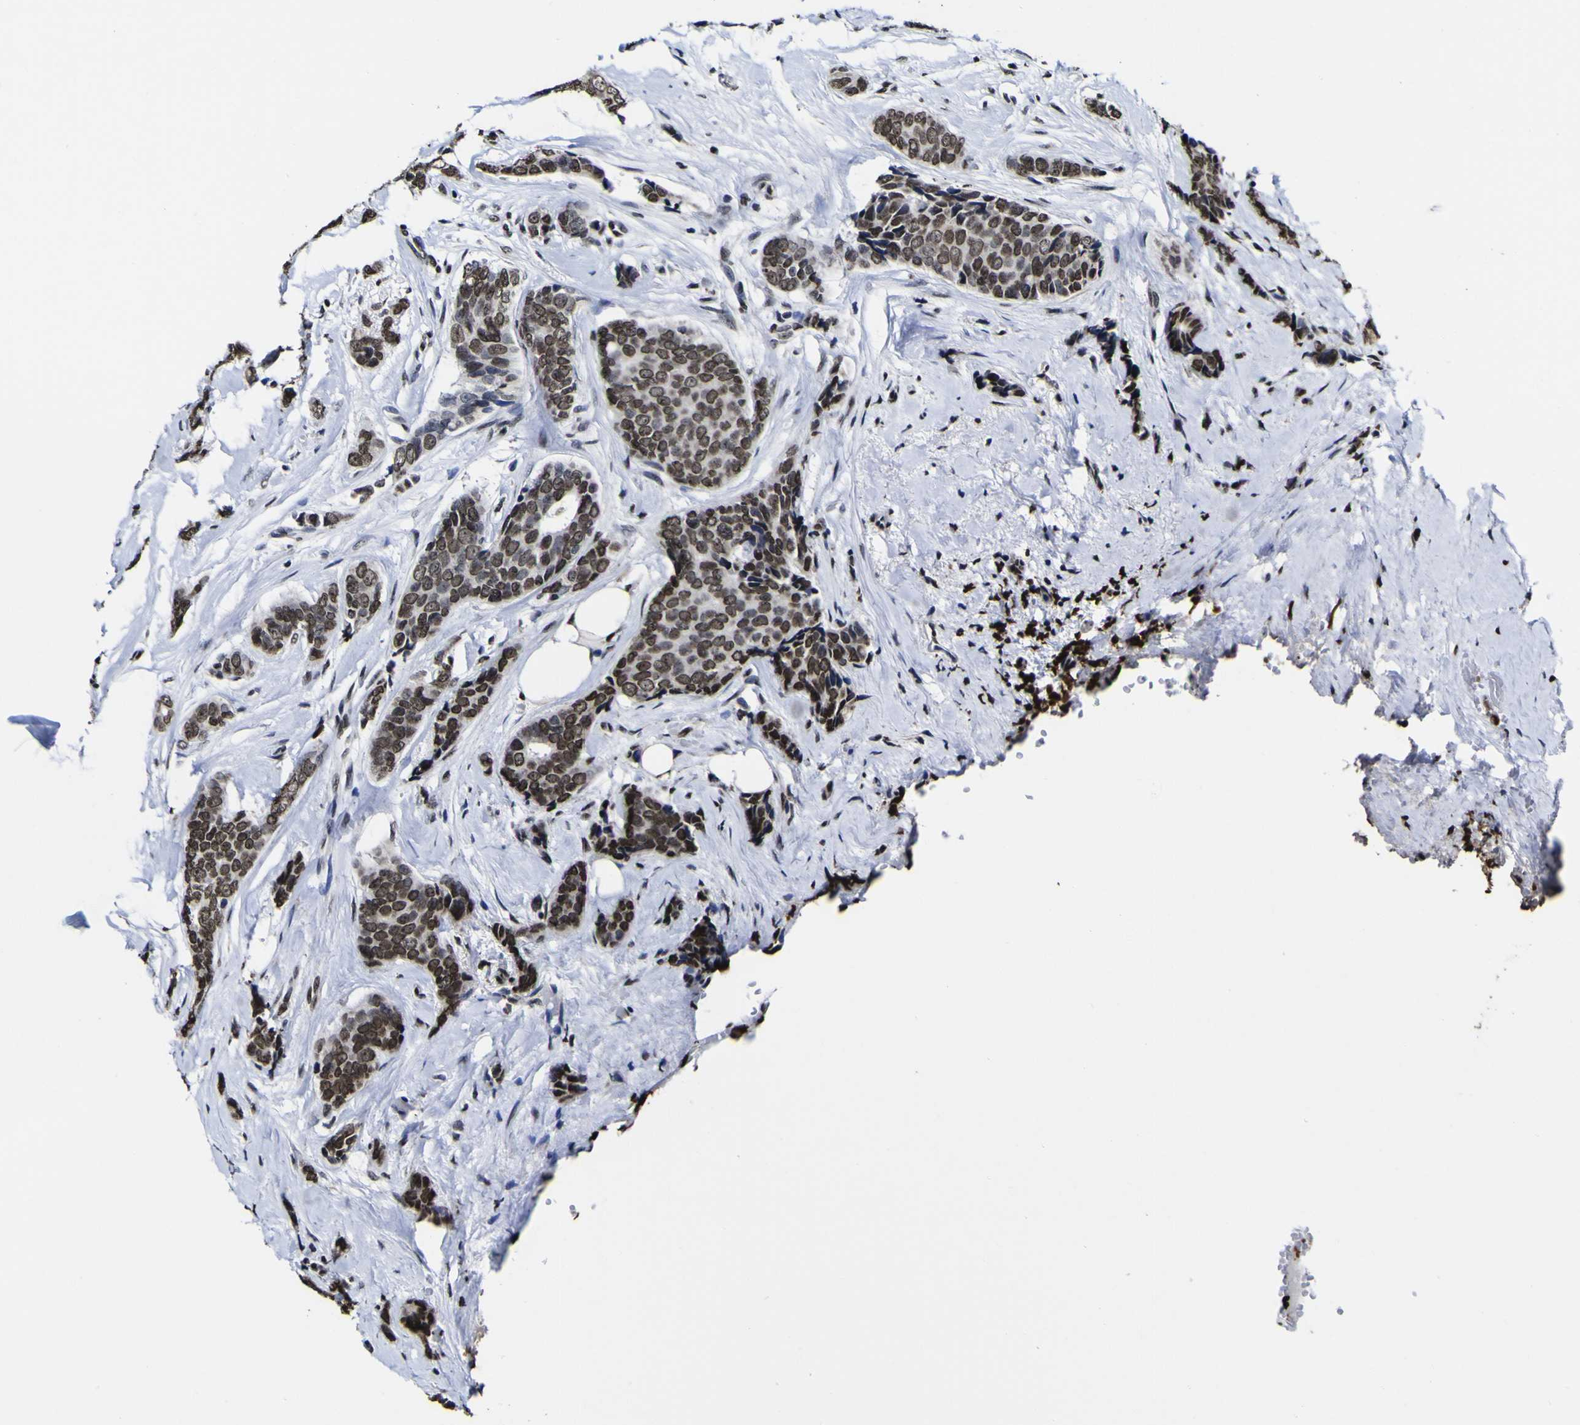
{"staining": {"intensity": "strong", "quantity": "25%-75%", "location": "nuclear"}, "tissue": "breast cancer", "cell_type": "Tumor cells", "image_type": "cancer", "snomed": [{"axis": "morphology", "description": "Lobular carcinoma"}, {"axis": "topography", "description": "Skin"}, {"axis": "topography", "description": "Breast"}], "caption": "Immunohistochemical staining of human lobular carcinoma (breast) reveals high levels of strong nuclear positivity in approximately 25%-75% of tumor cells.", "gene": "PIAS1", "patient": {"sex": "female", "age": 46}}